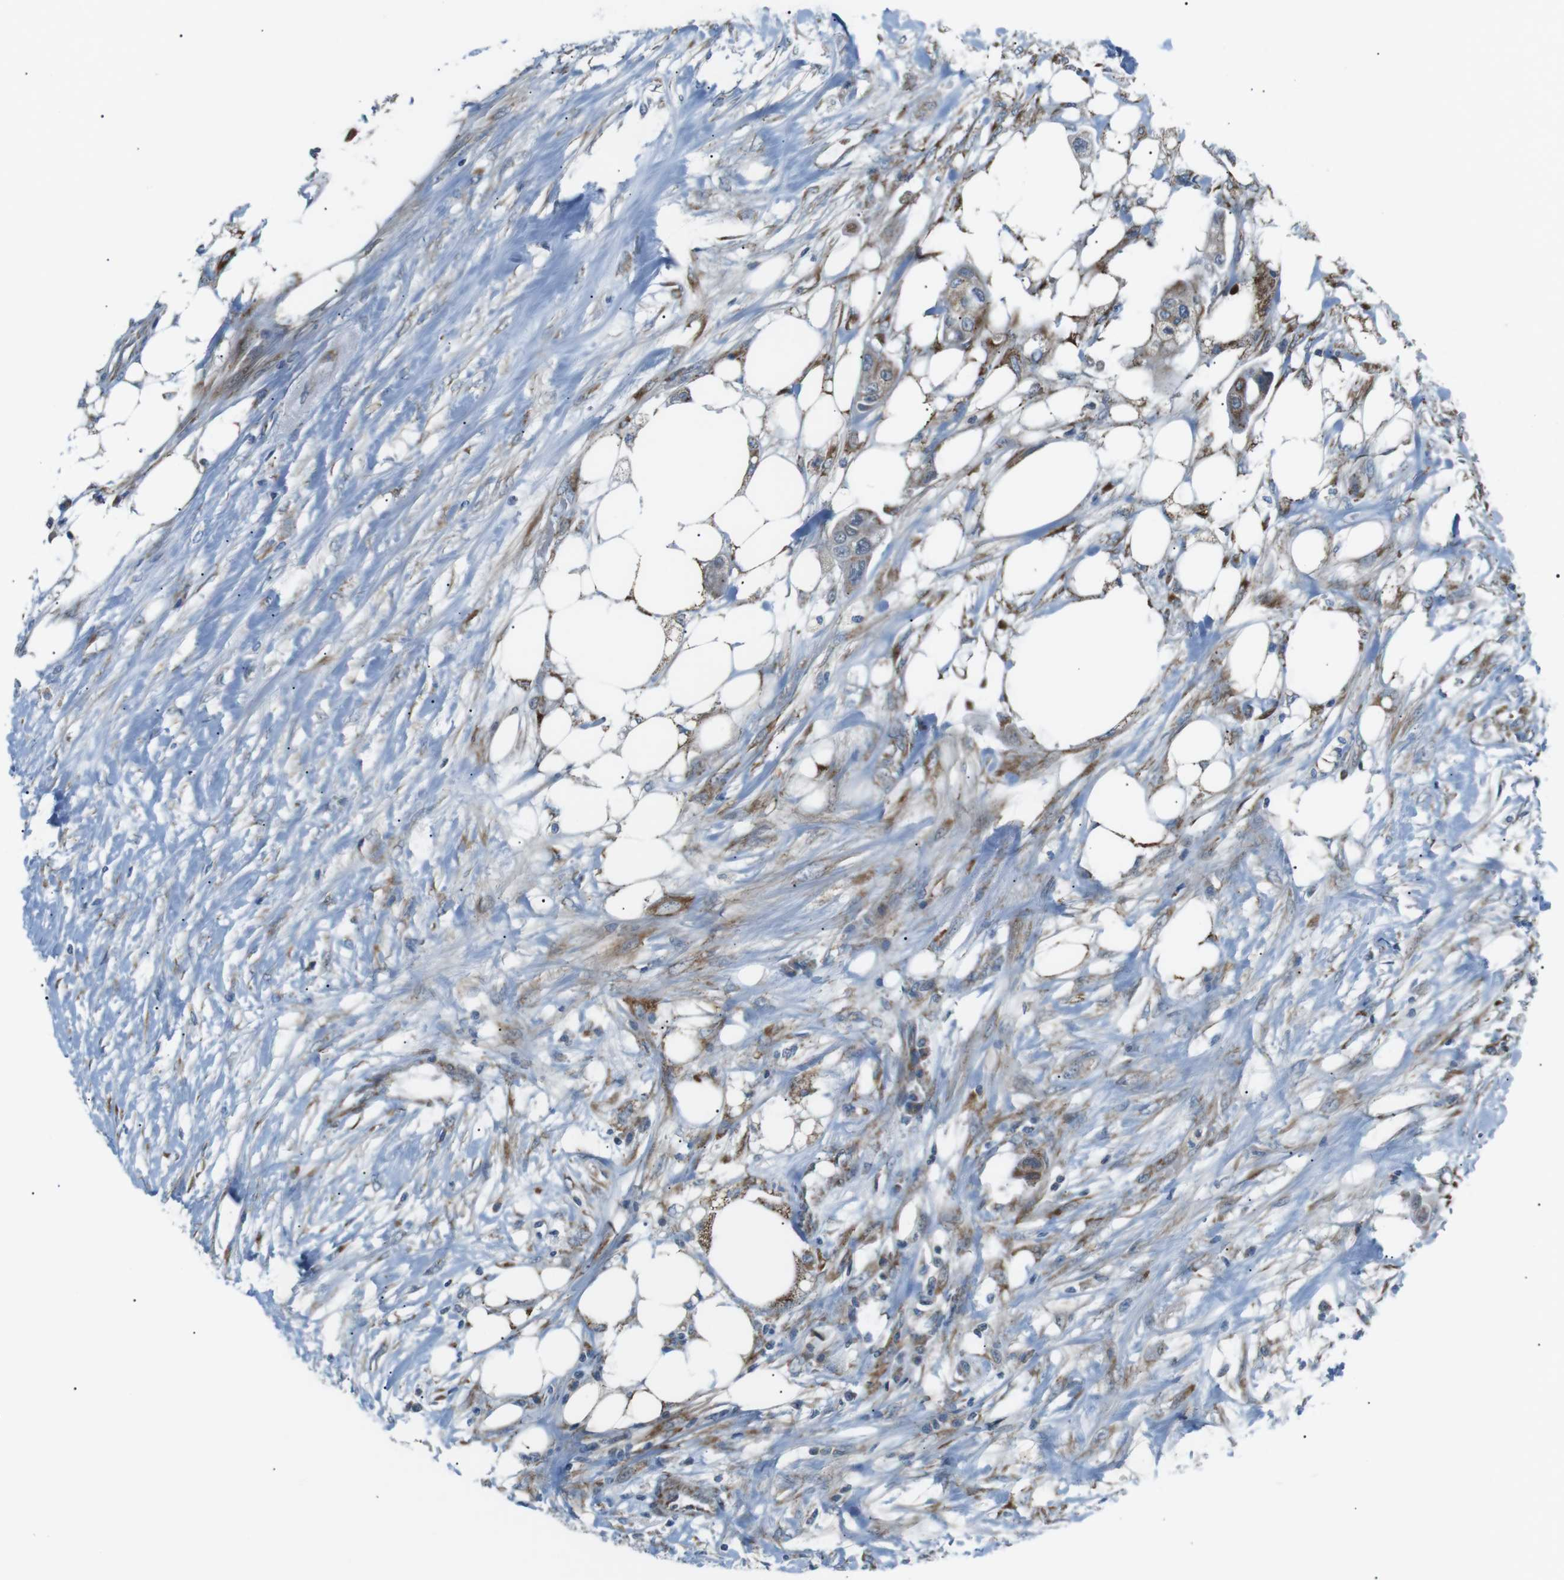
{"staining": {"intensity": "moderate", "quantity": ">75%", "location": "cytoplasmic/membranous"}, "tissue": "colorectal cancer", "cell_type": "Tumor cells", "image_type": "cancer", "snomed": [{"axis": "morphology", "description": "Adenocarcinoma, NOS"}, {"axis": "topography", "description": "Colon"}], "caption": "Immunohistochemistry of human adenocarcinoma (colorectal) demonstrates medium levels of moderate cytoplasmic/membranous staining in about >75% of tumor cells.", "gene": "ARID5B", "patient": {"sex": "female", "age": 57}}